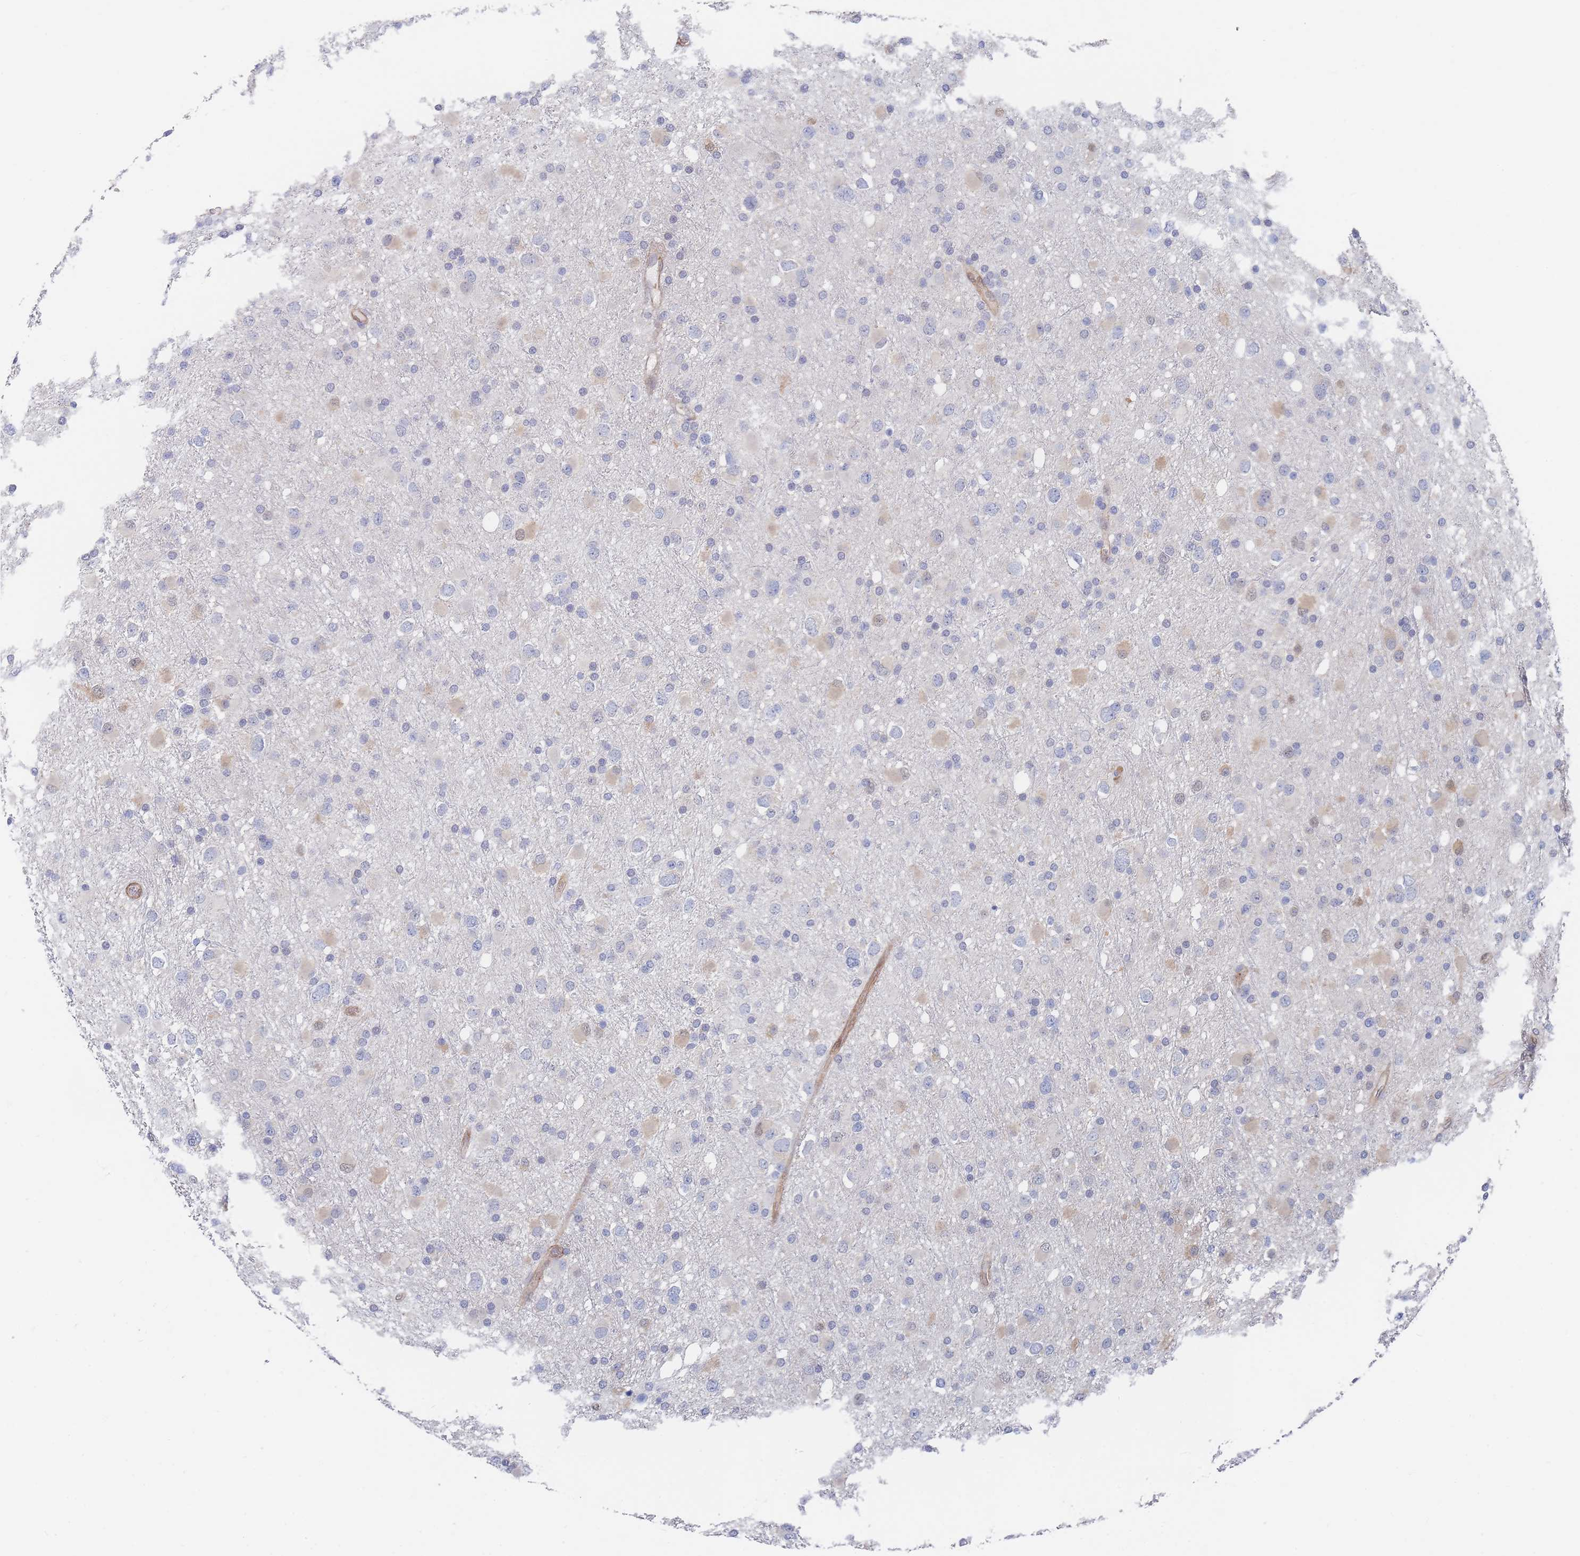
{"staining": {"intensity": "negative", "quantity": "none", "location": "none"}, "tissue": "glioma", "cell_type": "Tumor cells", "image_type": "cancer", "snomed": [{"axis": "morphology", "description": "Glioma, malignant, Low grade"}, {"axis": "topography", "description": "Brain"}], "caption": "Image shows no significant protein expression in tumor cells of malignant glioma (low-grade).", "gene": "G6PC1", "patient": {"sex": "female", "age": 32}}